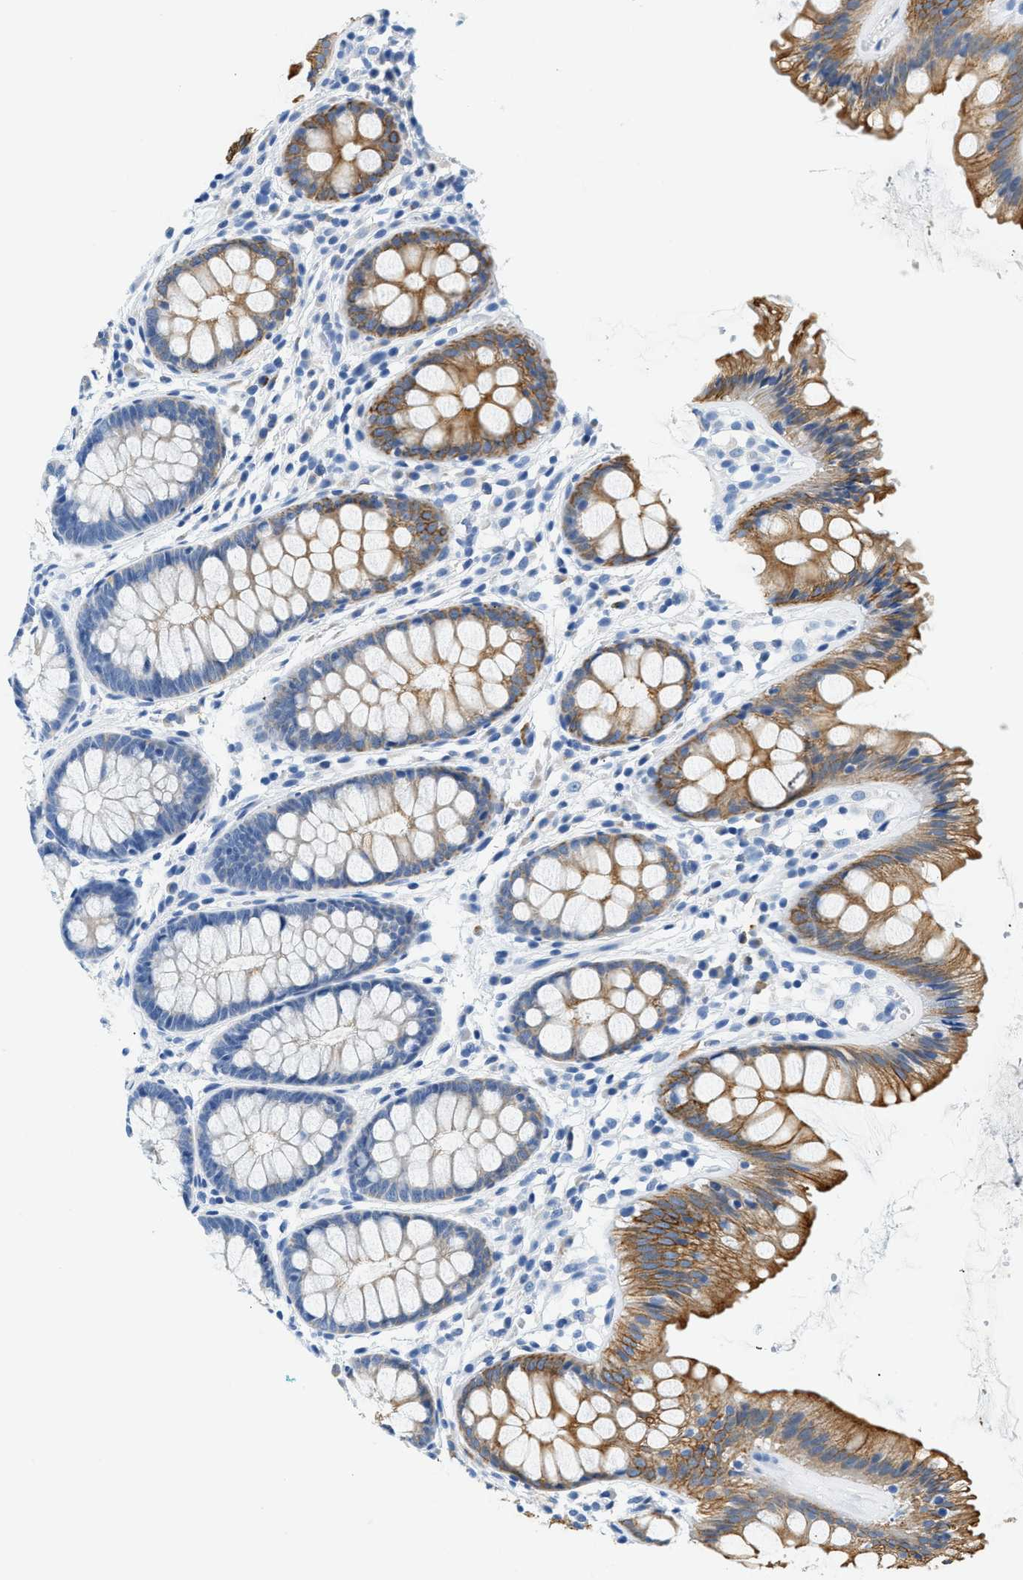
{"staining": {"intensity": "negative", "quantity": "none", "location": "none"}, "tissue": "colon", "cell_type": "Endothelial cells", "image_type": "normal", "snomed": [{"axis": "morphology", "description": "Normal tissue, NOS"}, {"axis": "topography", "description": "Colon"}], "caption": "IHC histopathology image of normal colon: colon stained with DAB displays no significant protein expression in endothelial cells.", "gene": "STXBP2", "patient": {"sex": "female", "age": 56}}